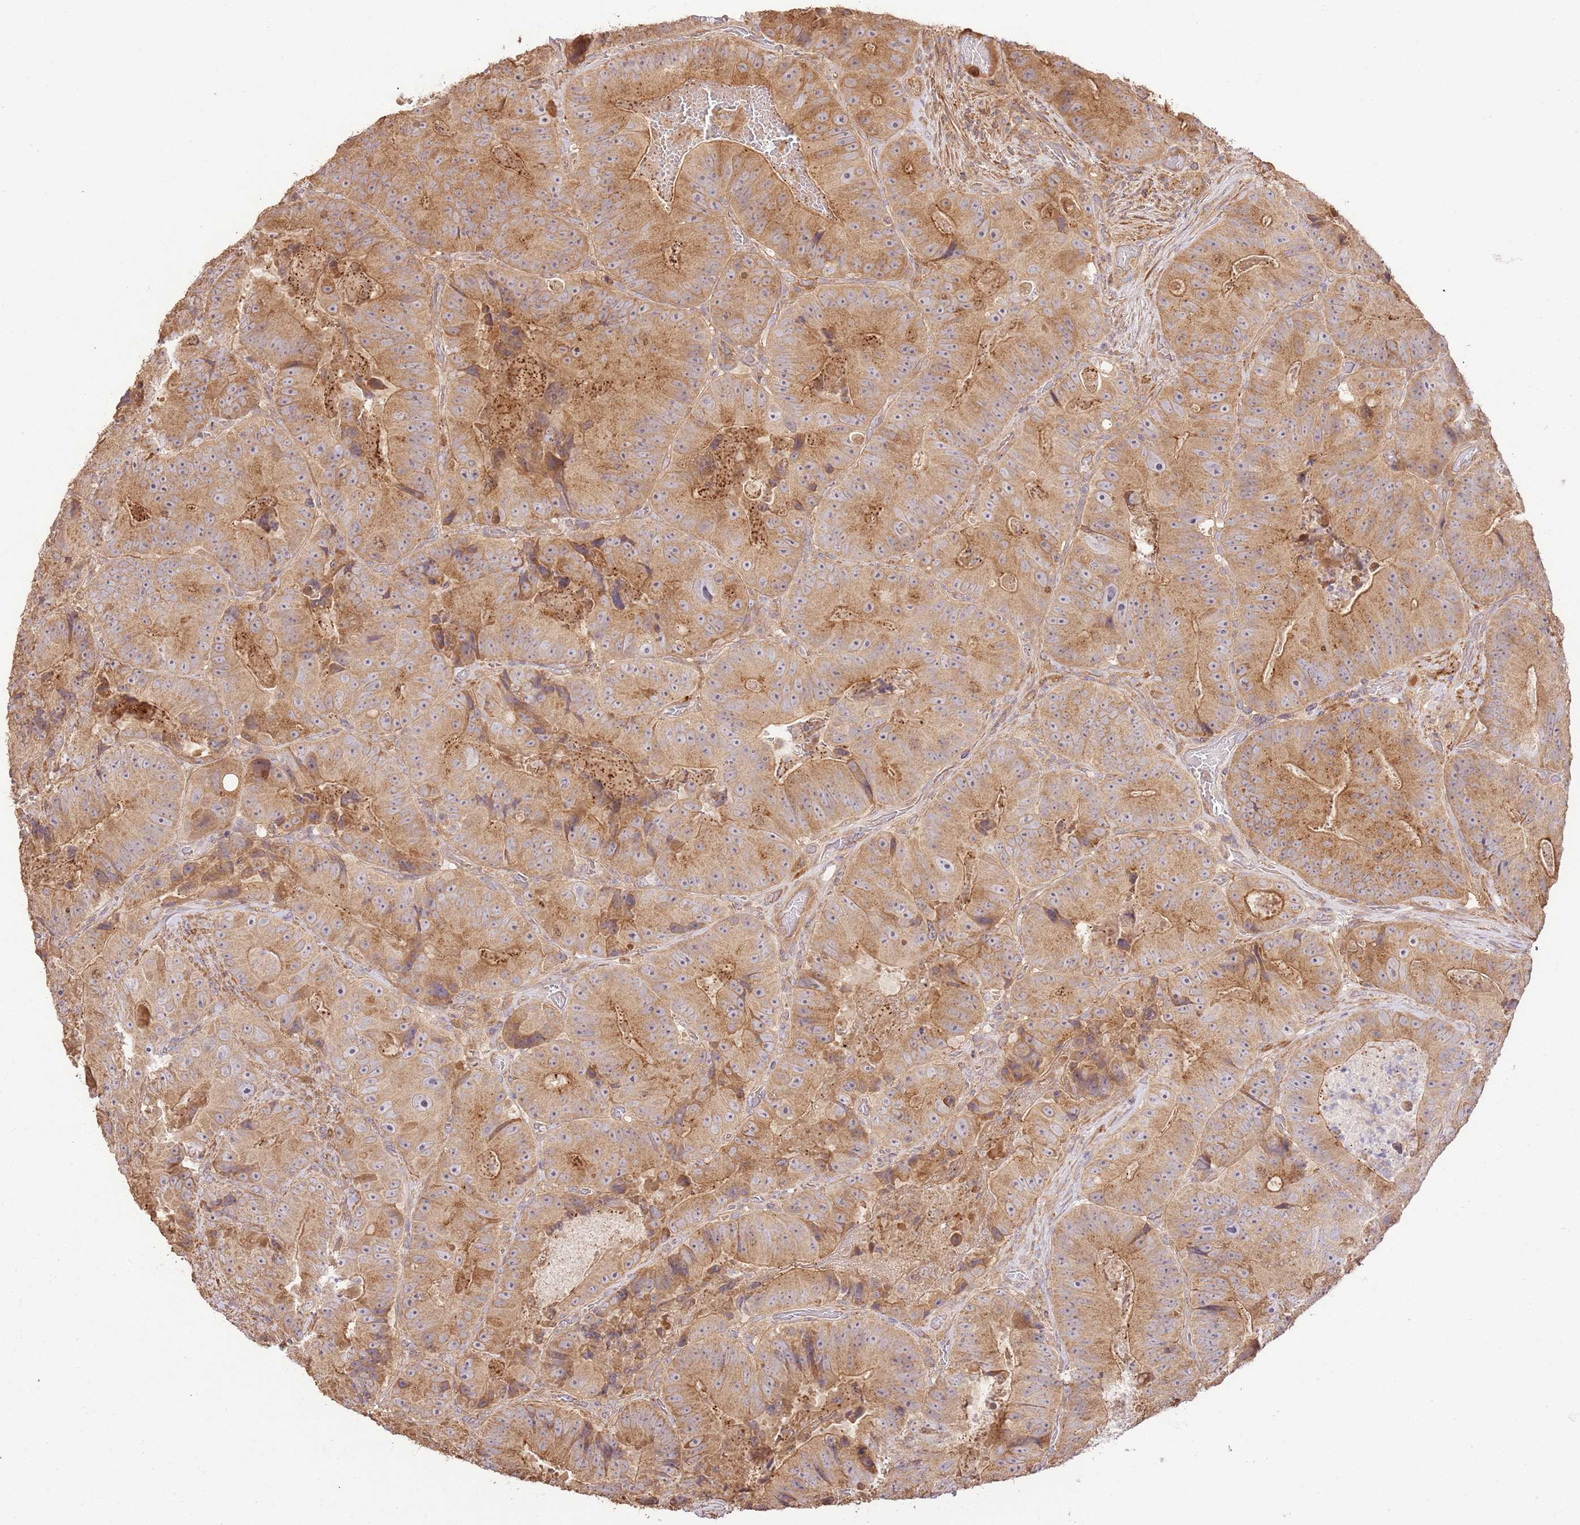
{"staining": {"intensity": "moderate", "quantity": ">75%", "location": "cytoplasmic/membranous"}, "tissue": "colorectal cancer", "cell_type": "Tumor cells", "image_type": "cancer", "snomed": [{"axis": "morphology", "description": "Adenocarcinoma, NOS"}, {"axis": "topography", "description": "Colon"}], "caption": "Tumor cells reveal medium levels of moderate cytoplasmic/membranous positivity in approximately >75% of cells in adenocarcinoma (colorectal).", "gene": "CEP55", "patient": {"sex": "female", "age": 86}}